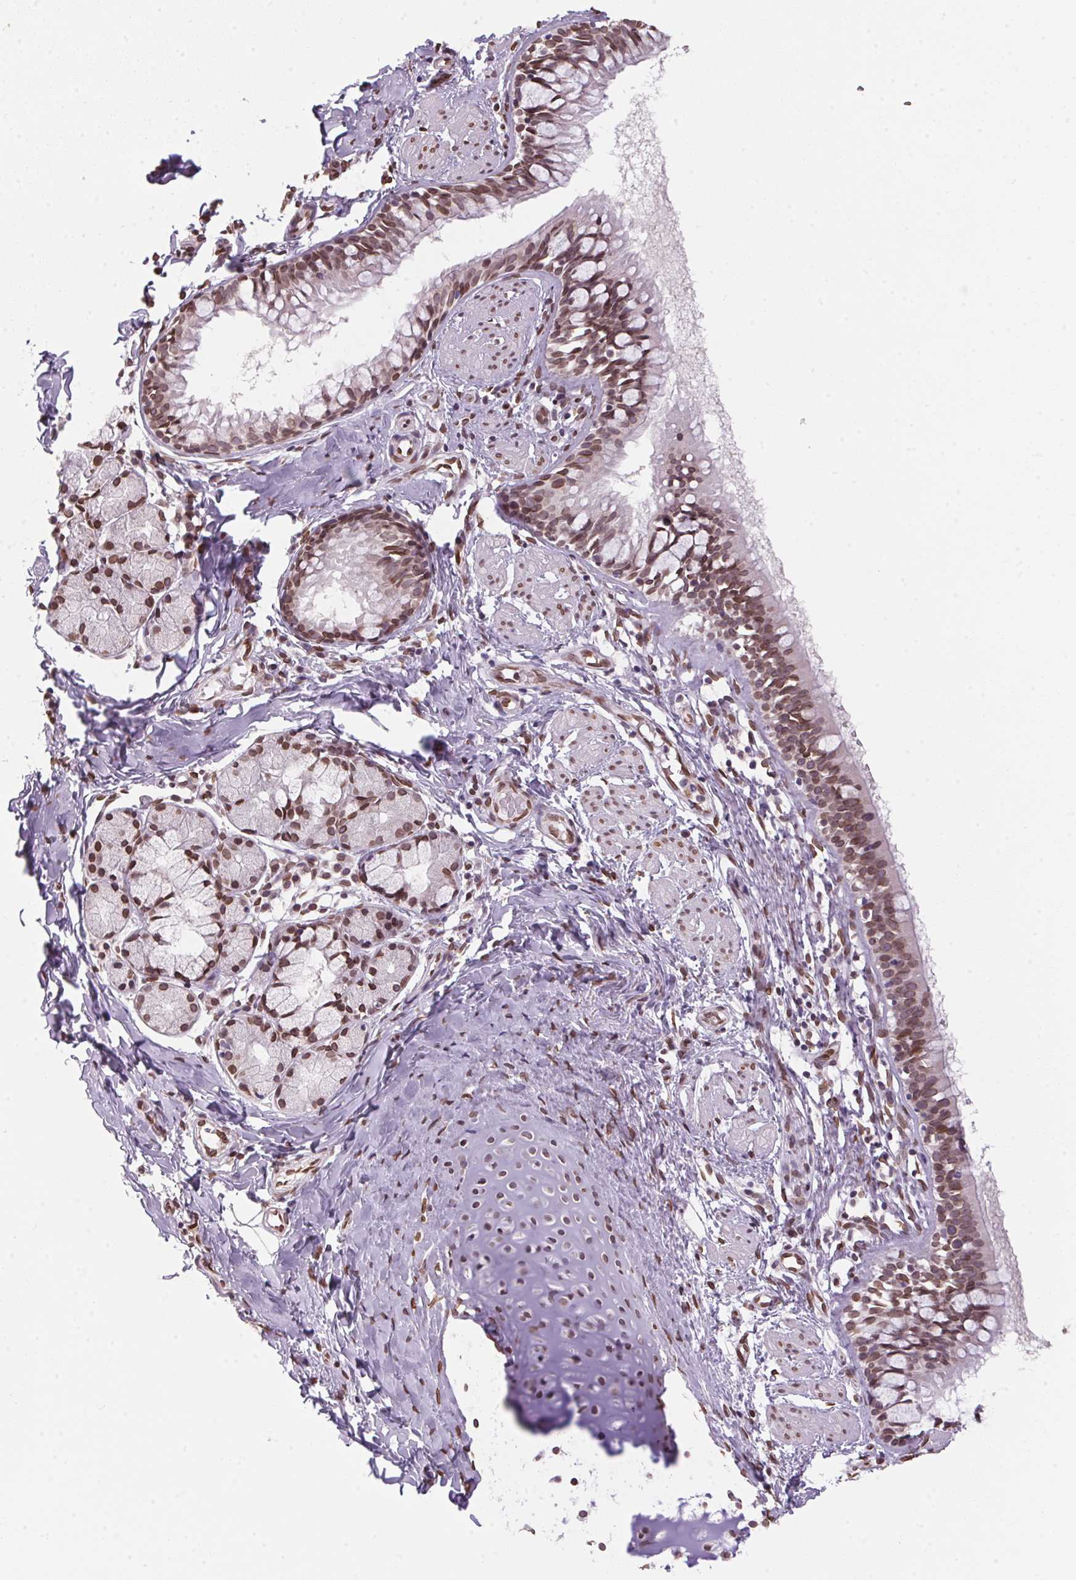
{"staining": {"intensity": "moderate", "quantity": ">75%", "location": "nuclear"}, "tissue": "bronchus", "cell_type": "Respiratory epithelial cells", "image_type": "normal", "snomed": [{"axis": "morphology", "description": "Normal tissue, NOS"}, {"axis": "topography", "description": "Bronchus"}], "caption": "Bronchus stained with DAB immunohistochemistry demonstrates medium levels of moderate nuclear staining in about >75% of respiratory epithelial cells. (DAB (3,3'-diaminobenzidine) IHC with brightfield microscopy, high magnification).", "gene": "TMEM175", "patient": {"sex": "male", "age": 1}}